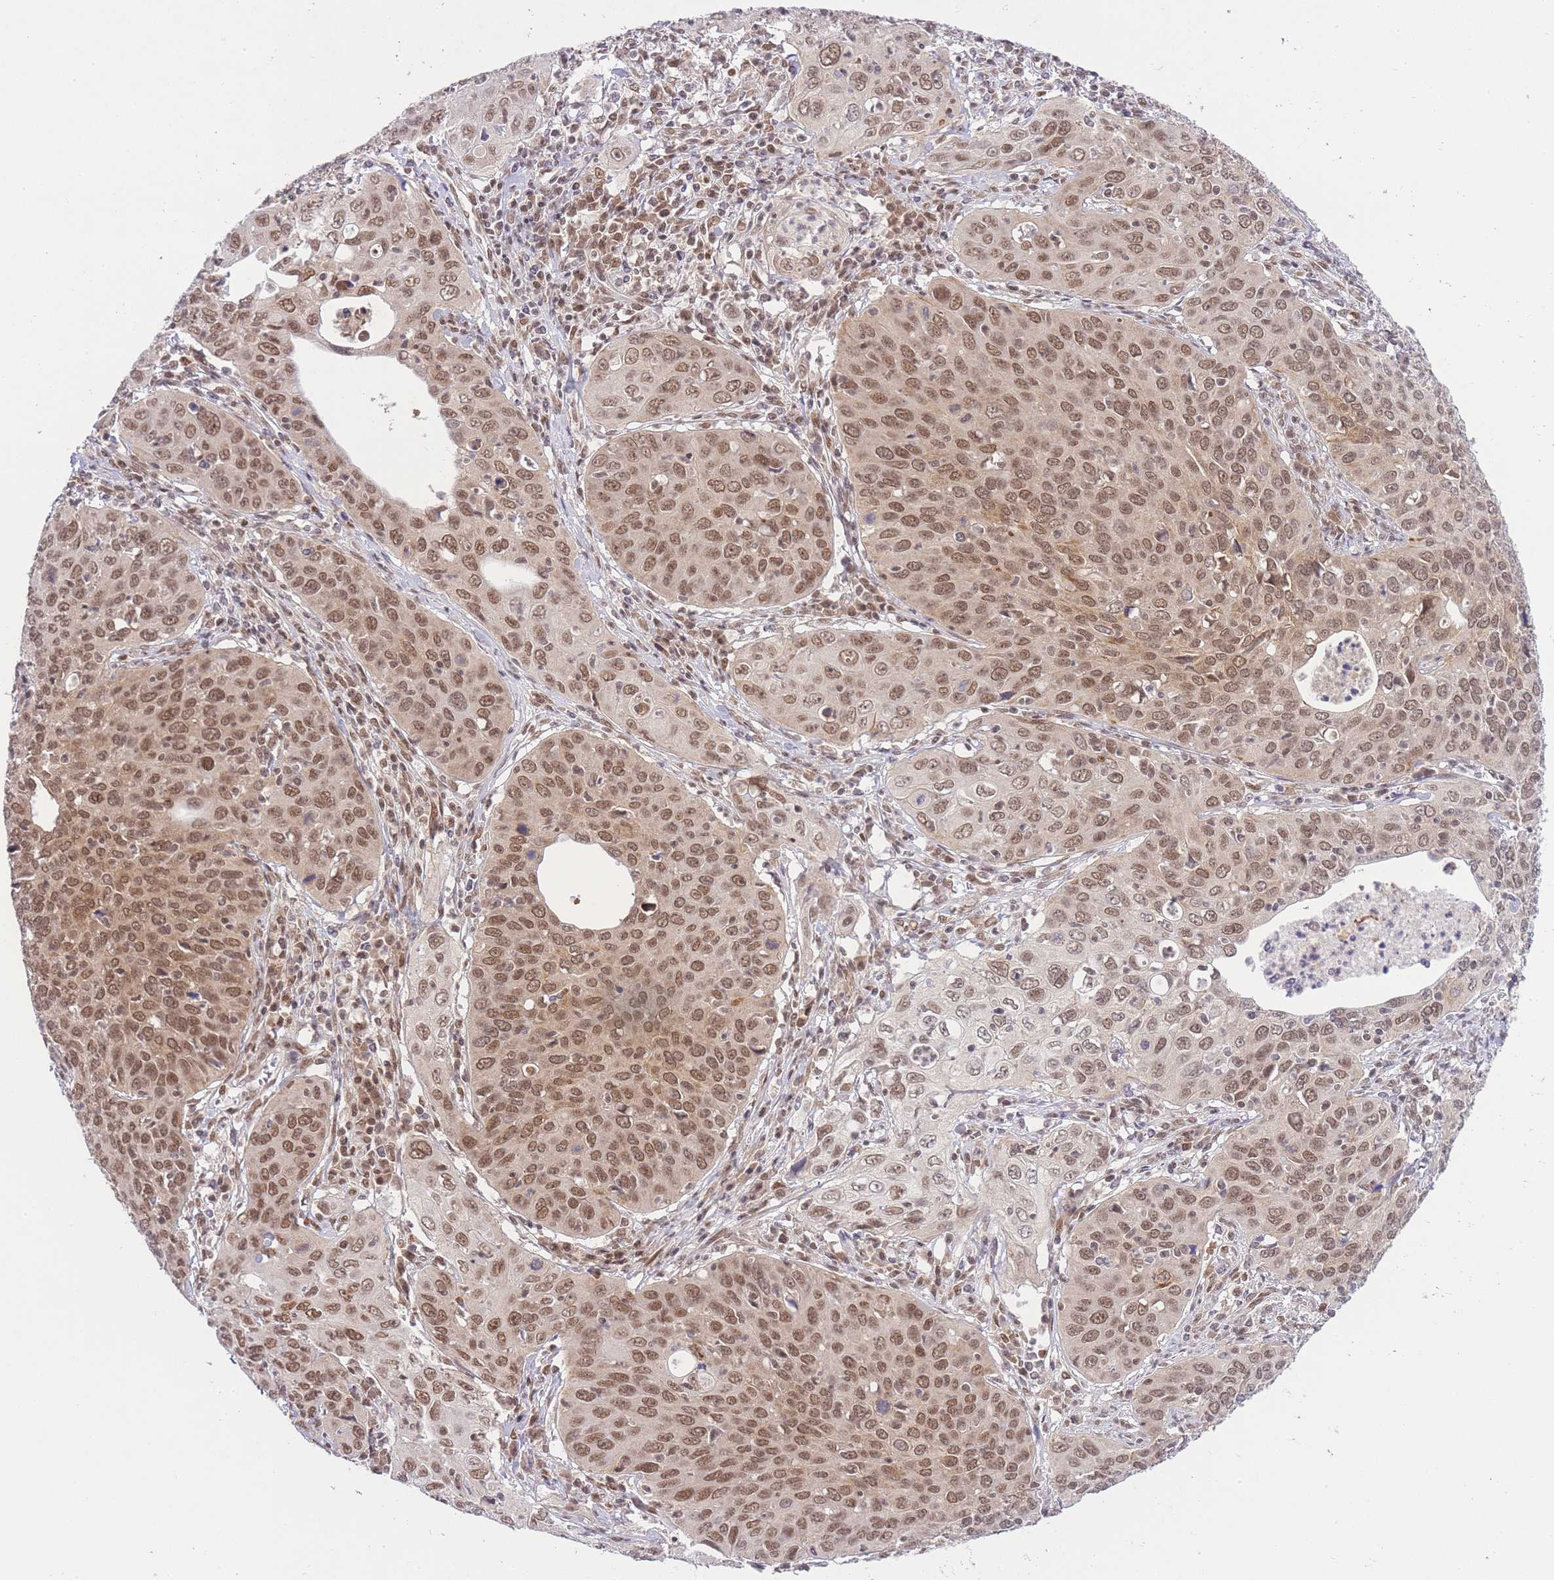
{"staining": {"intensity": "moderate", "quantity": ">75%", "location": "nuclear"}, "tissue": "cervical cancer", "cell_type": "Tumor cells", "image_type": "cancer", "snomed": [{"axis": "morphology", "description": "Squamous cell carcinoma, NOS"}, {"axis": "topography", "description": "Cervix"}], "caption": "Squamous cell carcinoma (cervical) tissue exhibits moderate nuclear expression in approximately >75% of tumor cells, visualized by immunohistochemistry.", "gene": "TMED3", "patient": {"sex": "female", "age": 36}}